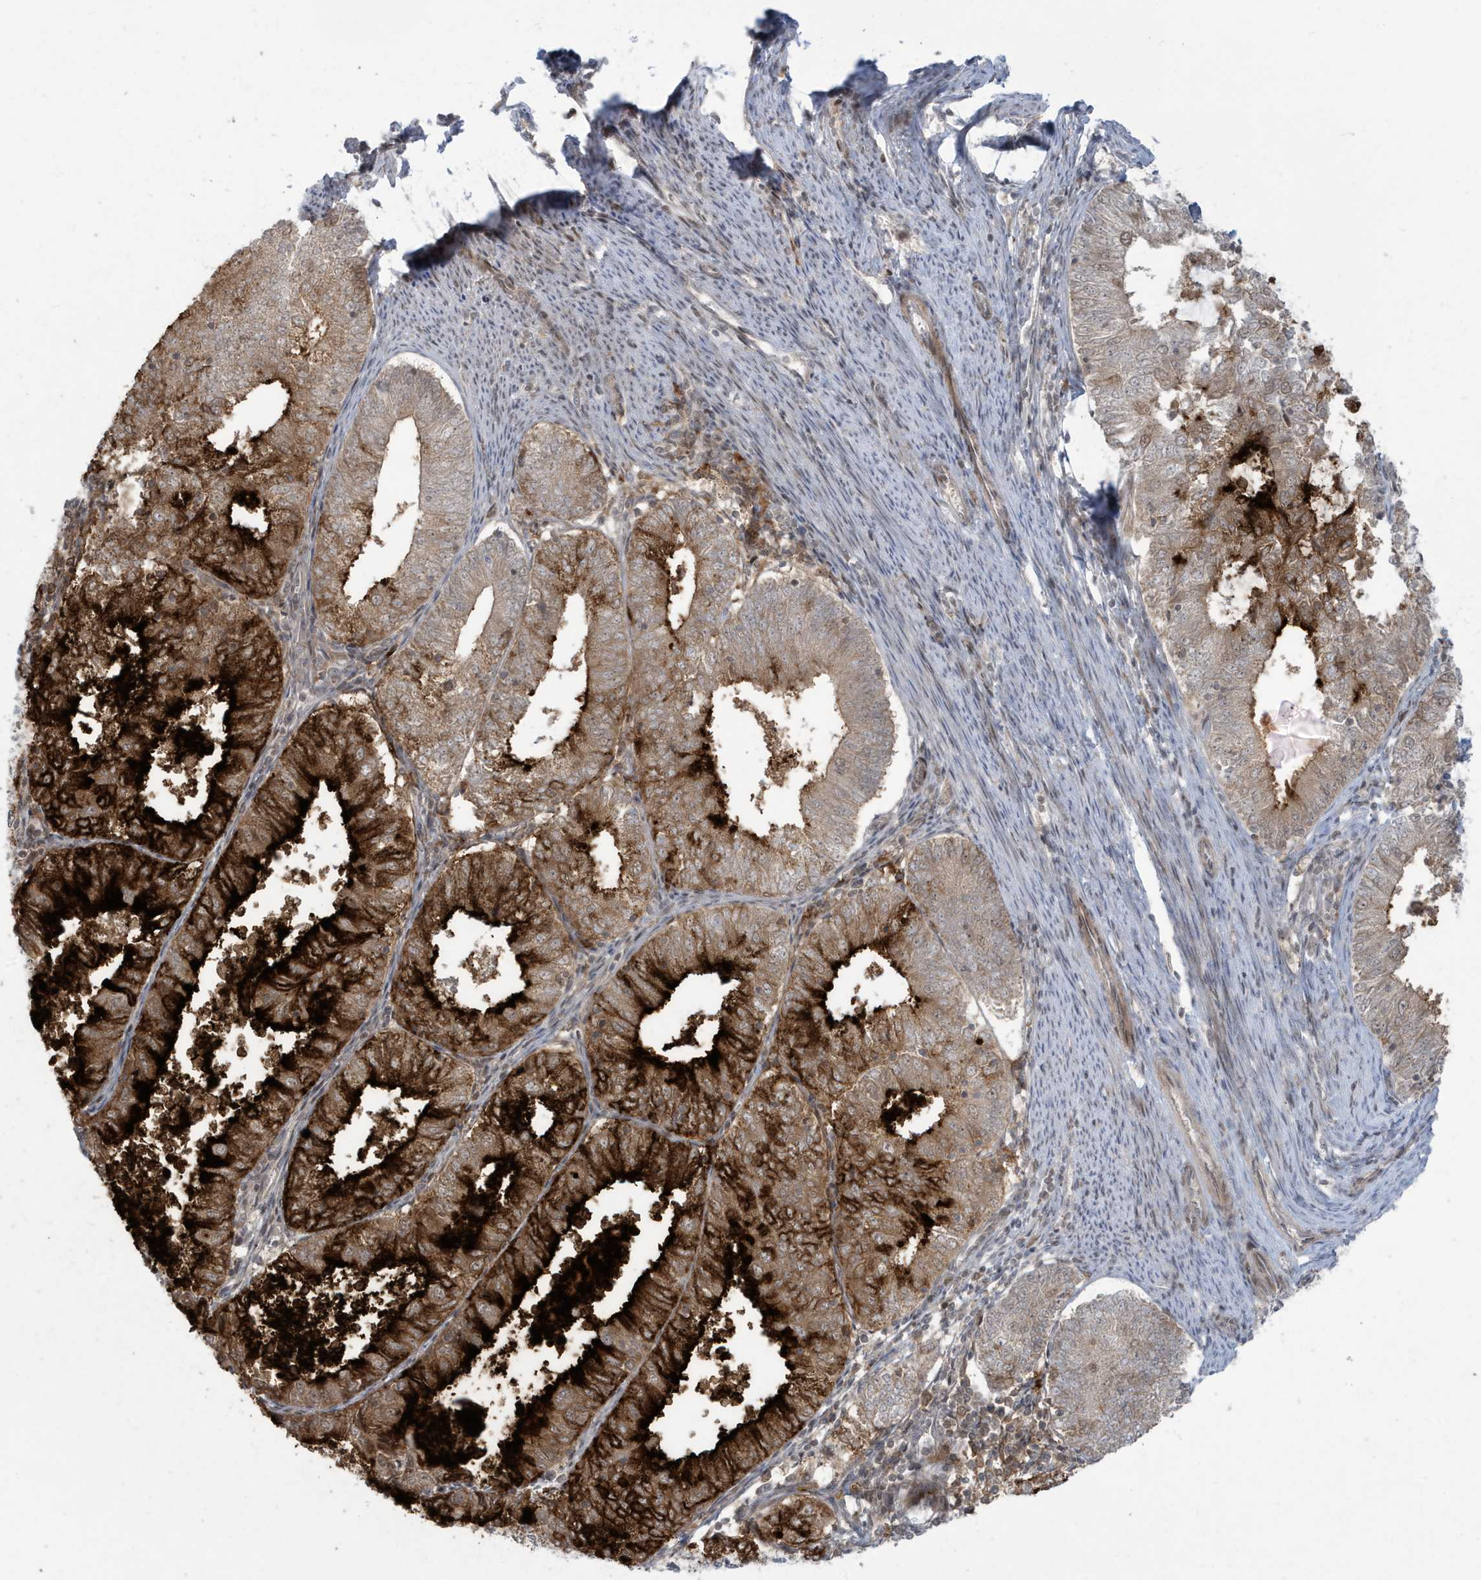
{"staining": {"intensity": "strong", "quantity": "25%-75%", "location": "cytoplasmic/membranous"}, "tissue": "endometrial cancer", "cell_type": "Tumor cells", "image_type": "cancer", "snomed": [{"axis": "morphology", "description": "Adenocarcinoma, NOS"}, {"axis": "topography", "description": "Endometrium"}], "caption": "Endometrial adenocarcinoma stained with a protein marker shows strong staining in tumor cells.", "gene": "C1orf52", "patient": {"sex": "female", "age": 57}}